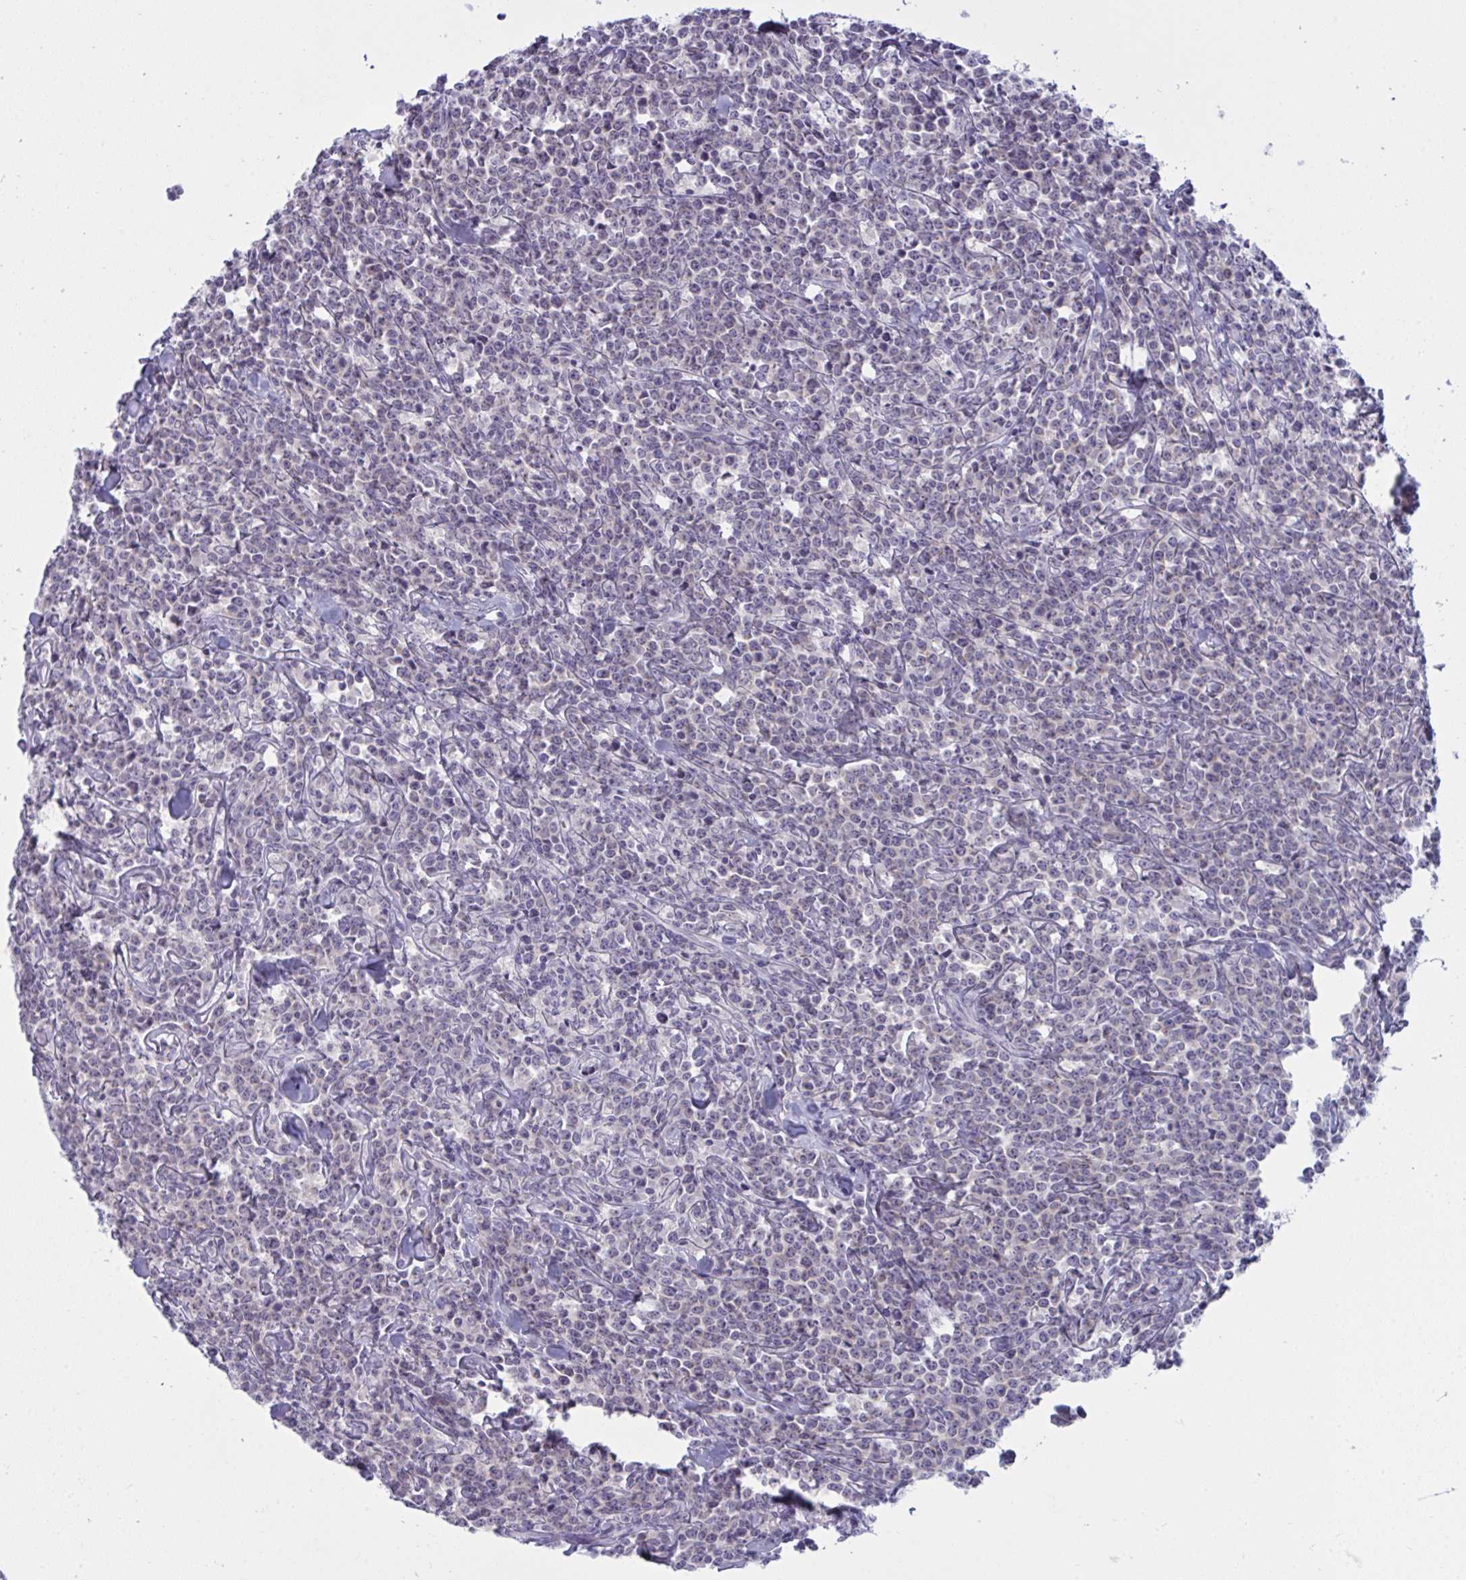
{"staining": {"intensity": "negative", "quantity": "none", "location": "none"}, "tissue": "lymphoma", "cell_type": "Tumor cells", "image_type": "cancer", "snomed": [{"axis": "morphology", "description": "Malignant lymphoma, non-Hodgkin's type, High grade"}, {"axis": "topography", "description": "Small intestine"}], "caption": "This is a micrograph of immunohistochemistry (IHC) staining of malignant lymphoma, non-Hodgkin's type (high-grade), which shows no positivity in tumor cells.", "gene": "TENT5D", "patient": {"sex": "female", "age": 56}}